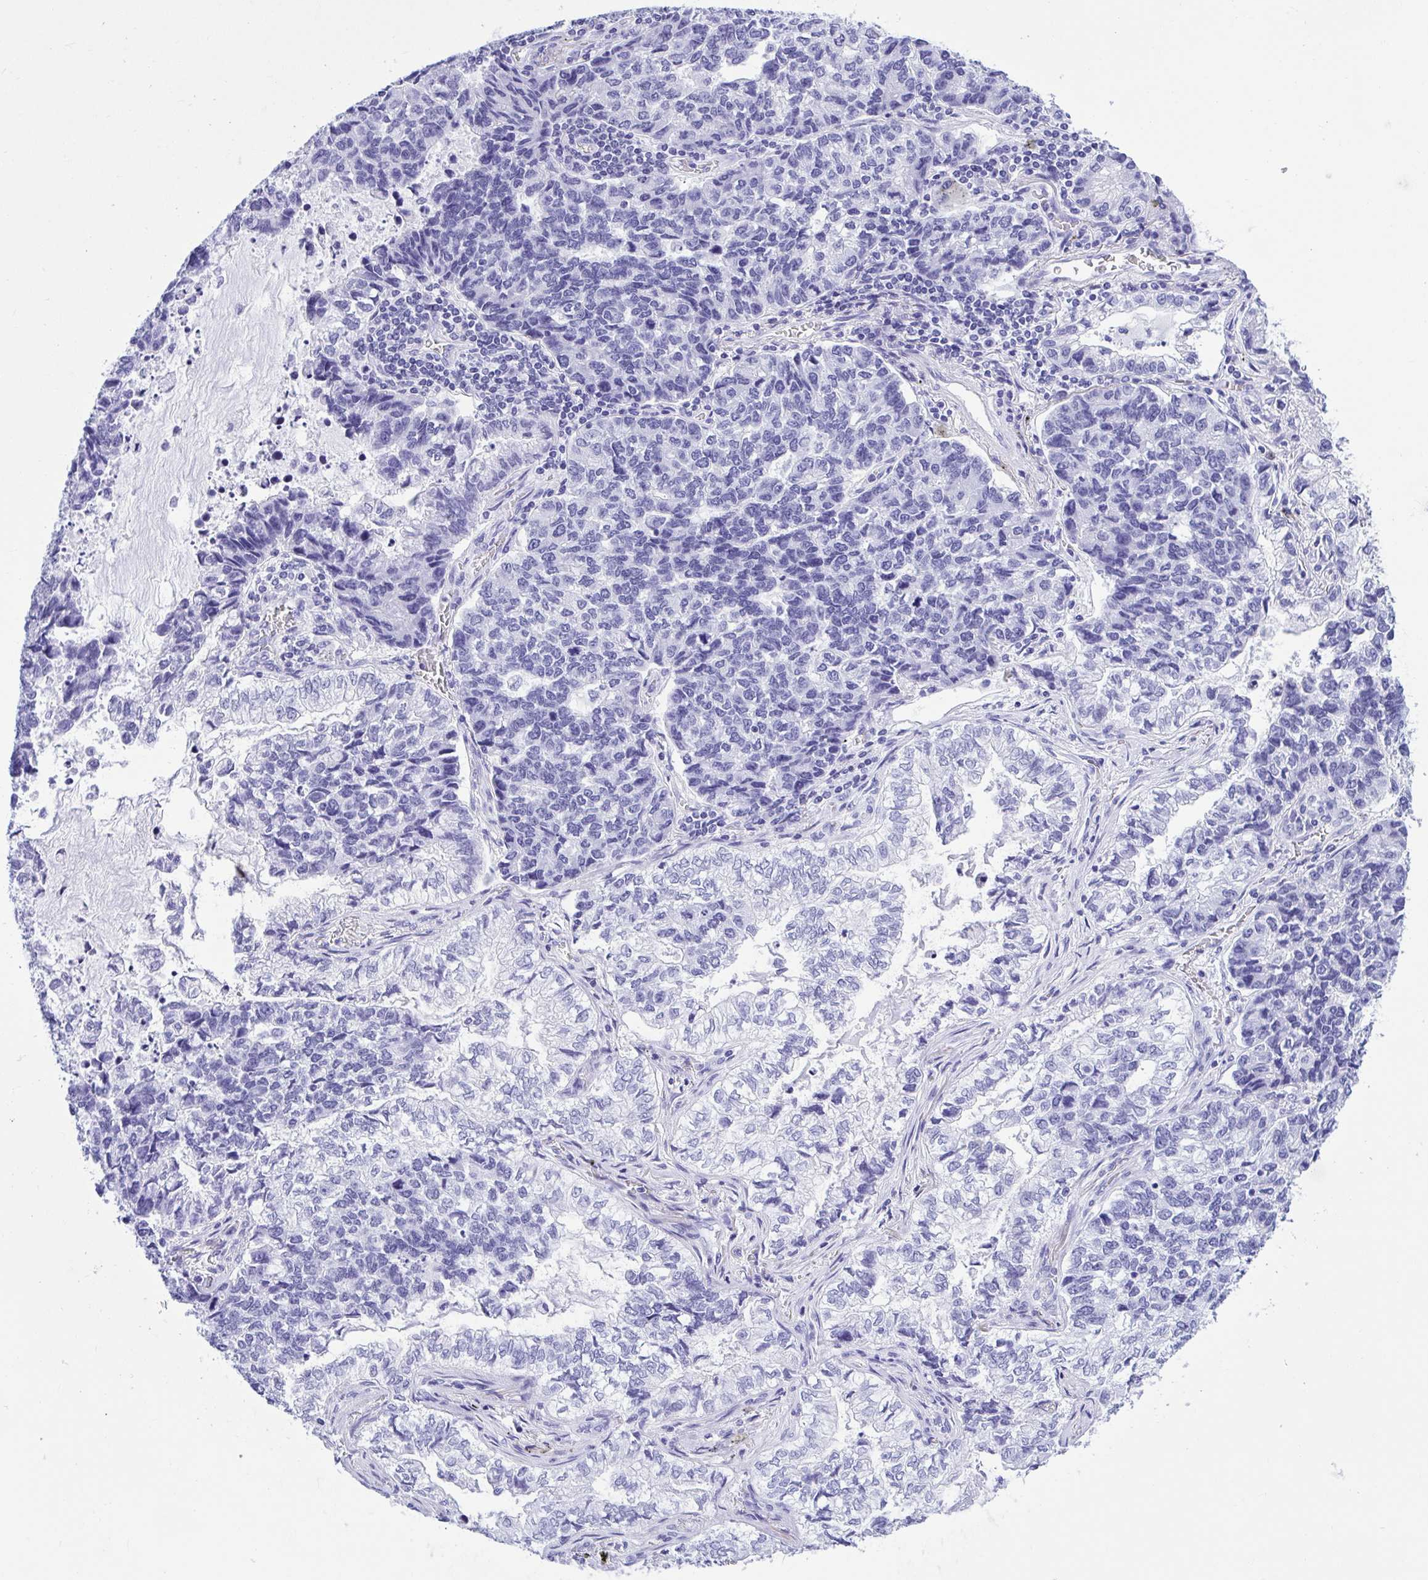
{"staining": {"intensity": "negative", "quantity": "none", "location": "none"}, "tissue": "lung cancer", "cell_type": "Tumor cells", "image_type": "cancer", "snomed": [{"axis": "morphology", "description": "Adenocarcinoma, NOS"}, {"axis": "topography", "description": "Lymph node"}, {"axis": "topography", "description": "Lung"}], "caption": "Lung adenocarcinoma was stained to show a protein in brown. There is no significant expression in tumor cells. (Stains: DAB (3,3'-diaminobenzidine) IHC with hematoxylin counter stain, Microscopy: brightfield microscopy at high magnification).", "gene": "PPP1CA", "patient": {"sex": "male", "age": 66}}